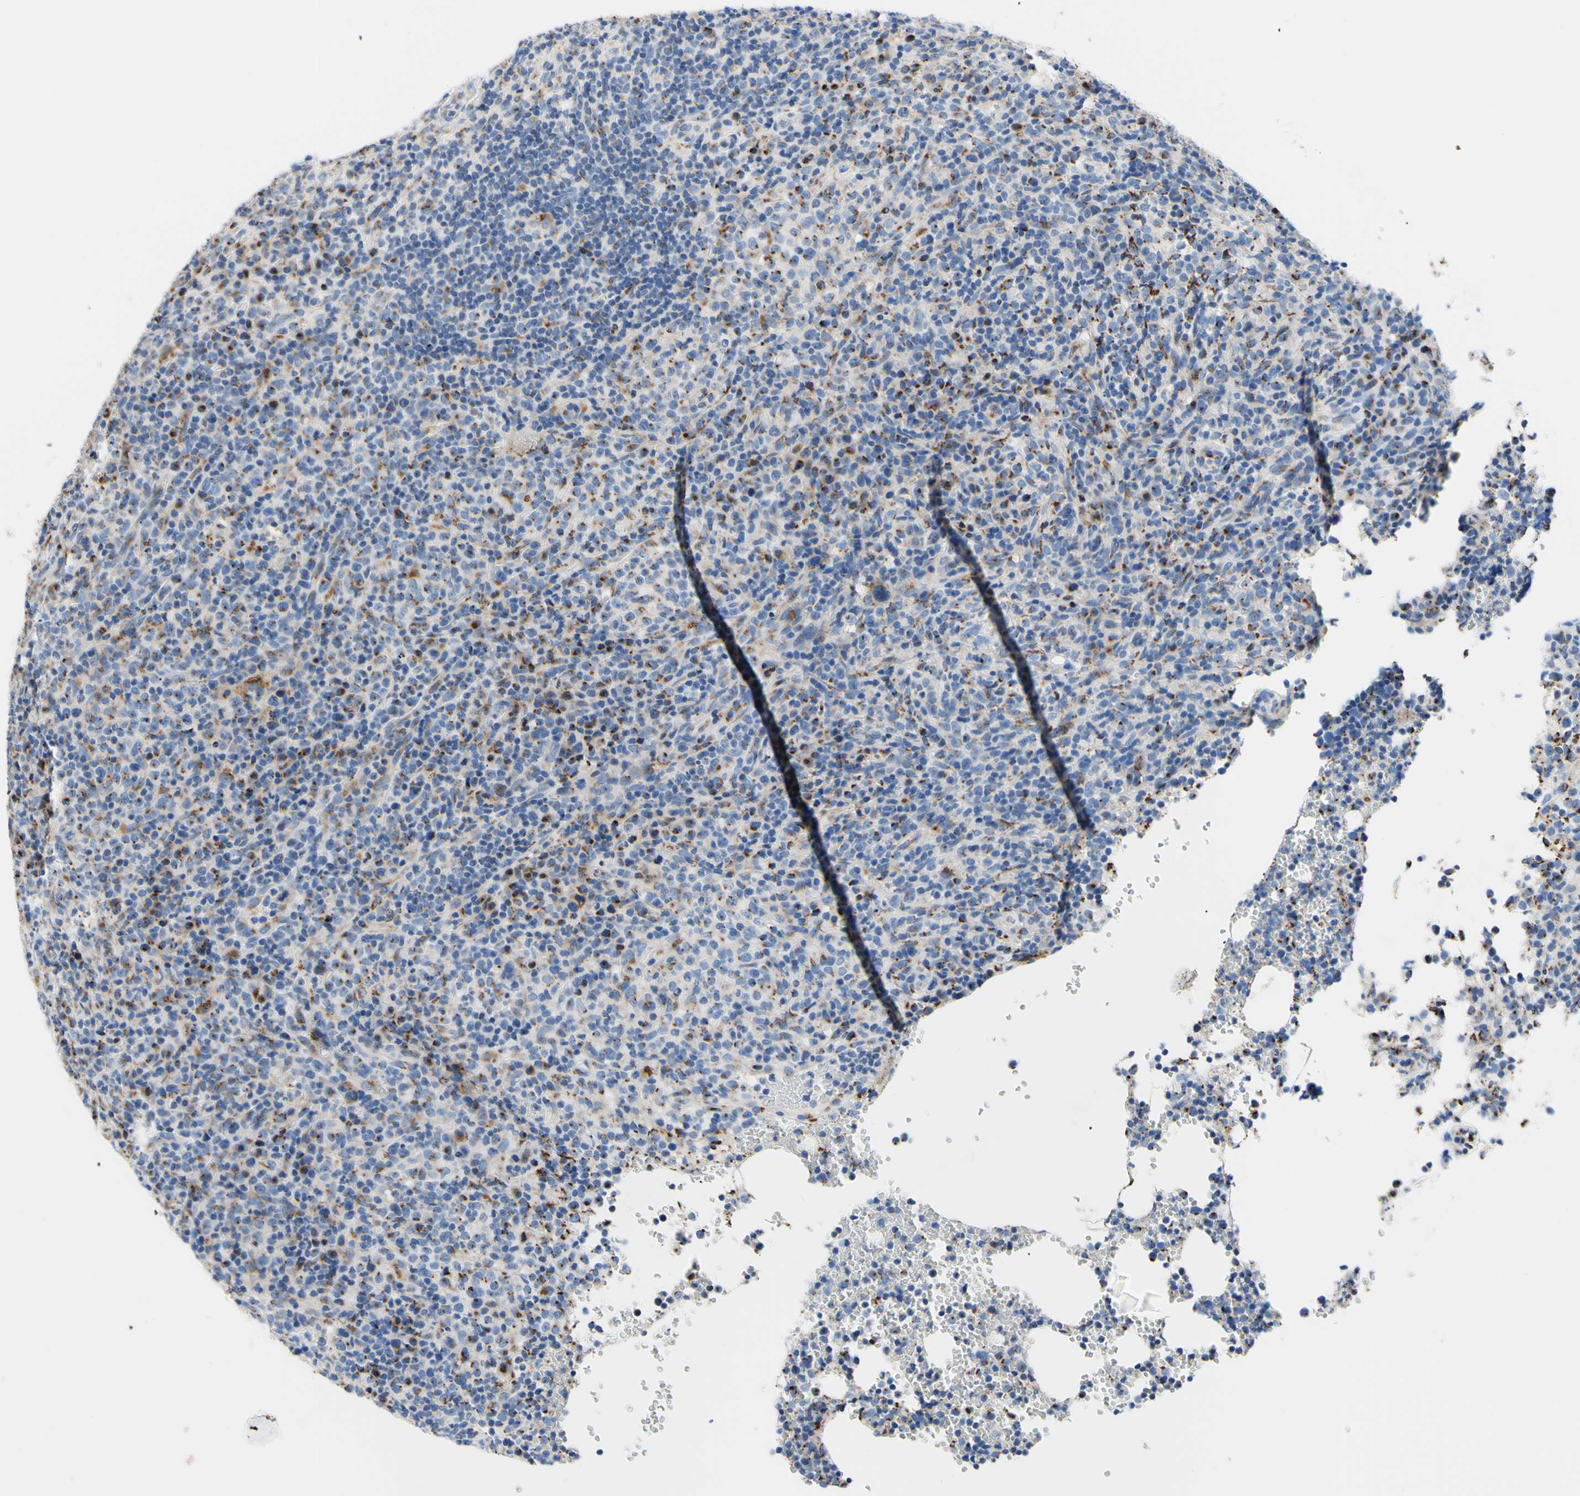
{"staining": {"intensity": "moderate", "quantity": "<25%", "location": "cytoplasmic/membranous"}, "tissue": "lymphoma", "cell_type": "Tumor cells", "image_type": "cancer", "snomed": [{"axis": "morphology", "description": "Malignant lymphoma, non-Hodgkin's type, High grade"}, {"axis": "topography", "description": "Lymph node"}], "caption": "Lymphoma stained with IHC displays moderate cytoplasmic/membranous positivity in approximately <25% of tumor cells.", "gene": "GALNT2", "patient": {"sex": "female", "age": 76}}